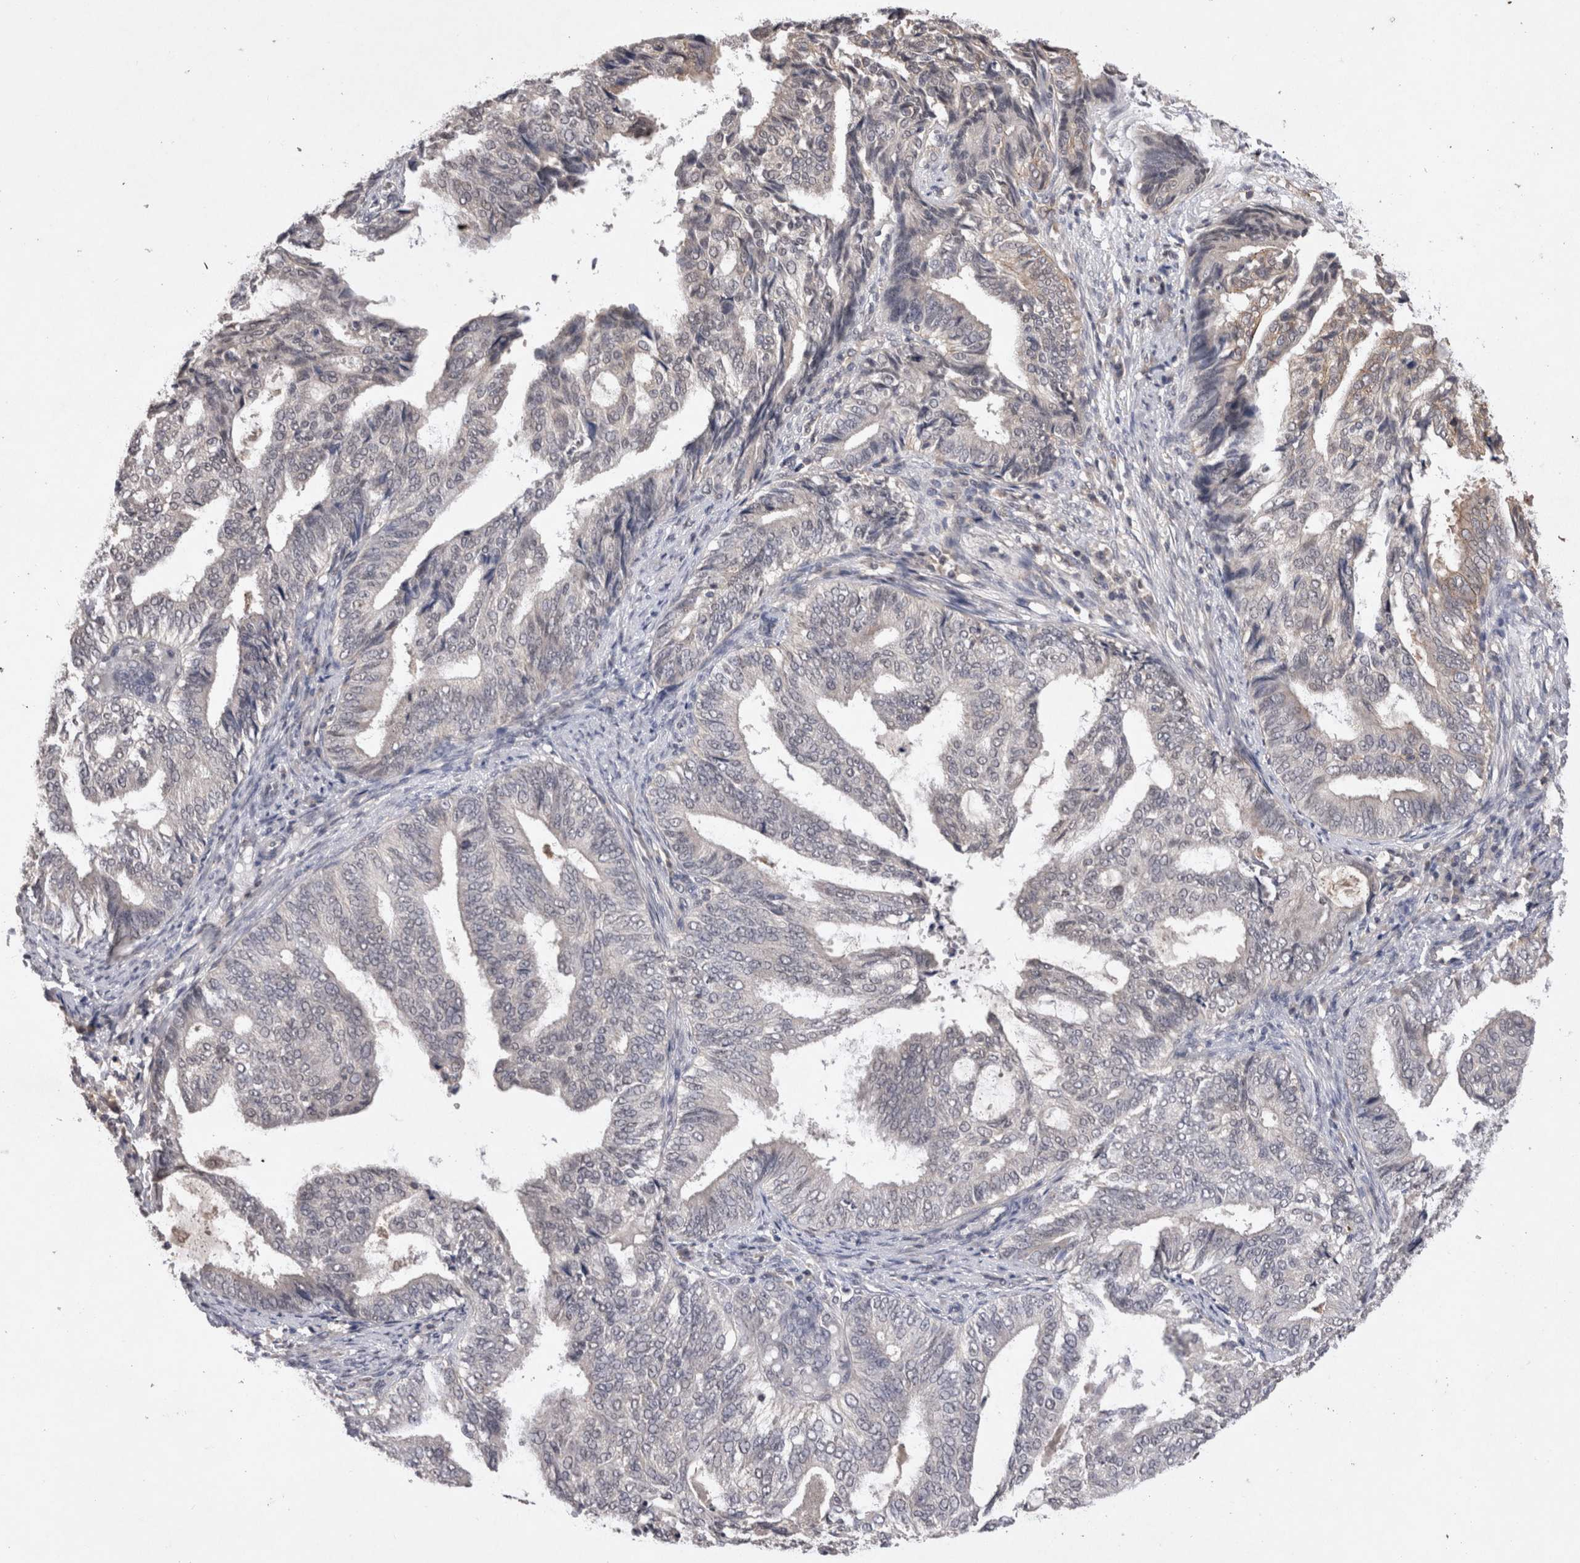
{"staining": {"intensity": "negative", "quantity": "none", "location": "none"}, "tissue": "endometrial cancer", "cell_type": "Tumor cells", "image_type": "cancer", "snomed": [{"axis": "morphology", "description": "Adenocarcinoma, NOS"}, {"axis": "topography", "description": "Endometrium"}], "caption": "High power microscopy photomicrograph of an immunohistochemistry (IHC) histopathology image of endometrial adenocarcinoma, revealing no significant staining in tumor cells.", "gene": "RASSF3", "patient": {"sex": "female", "age": 58}}